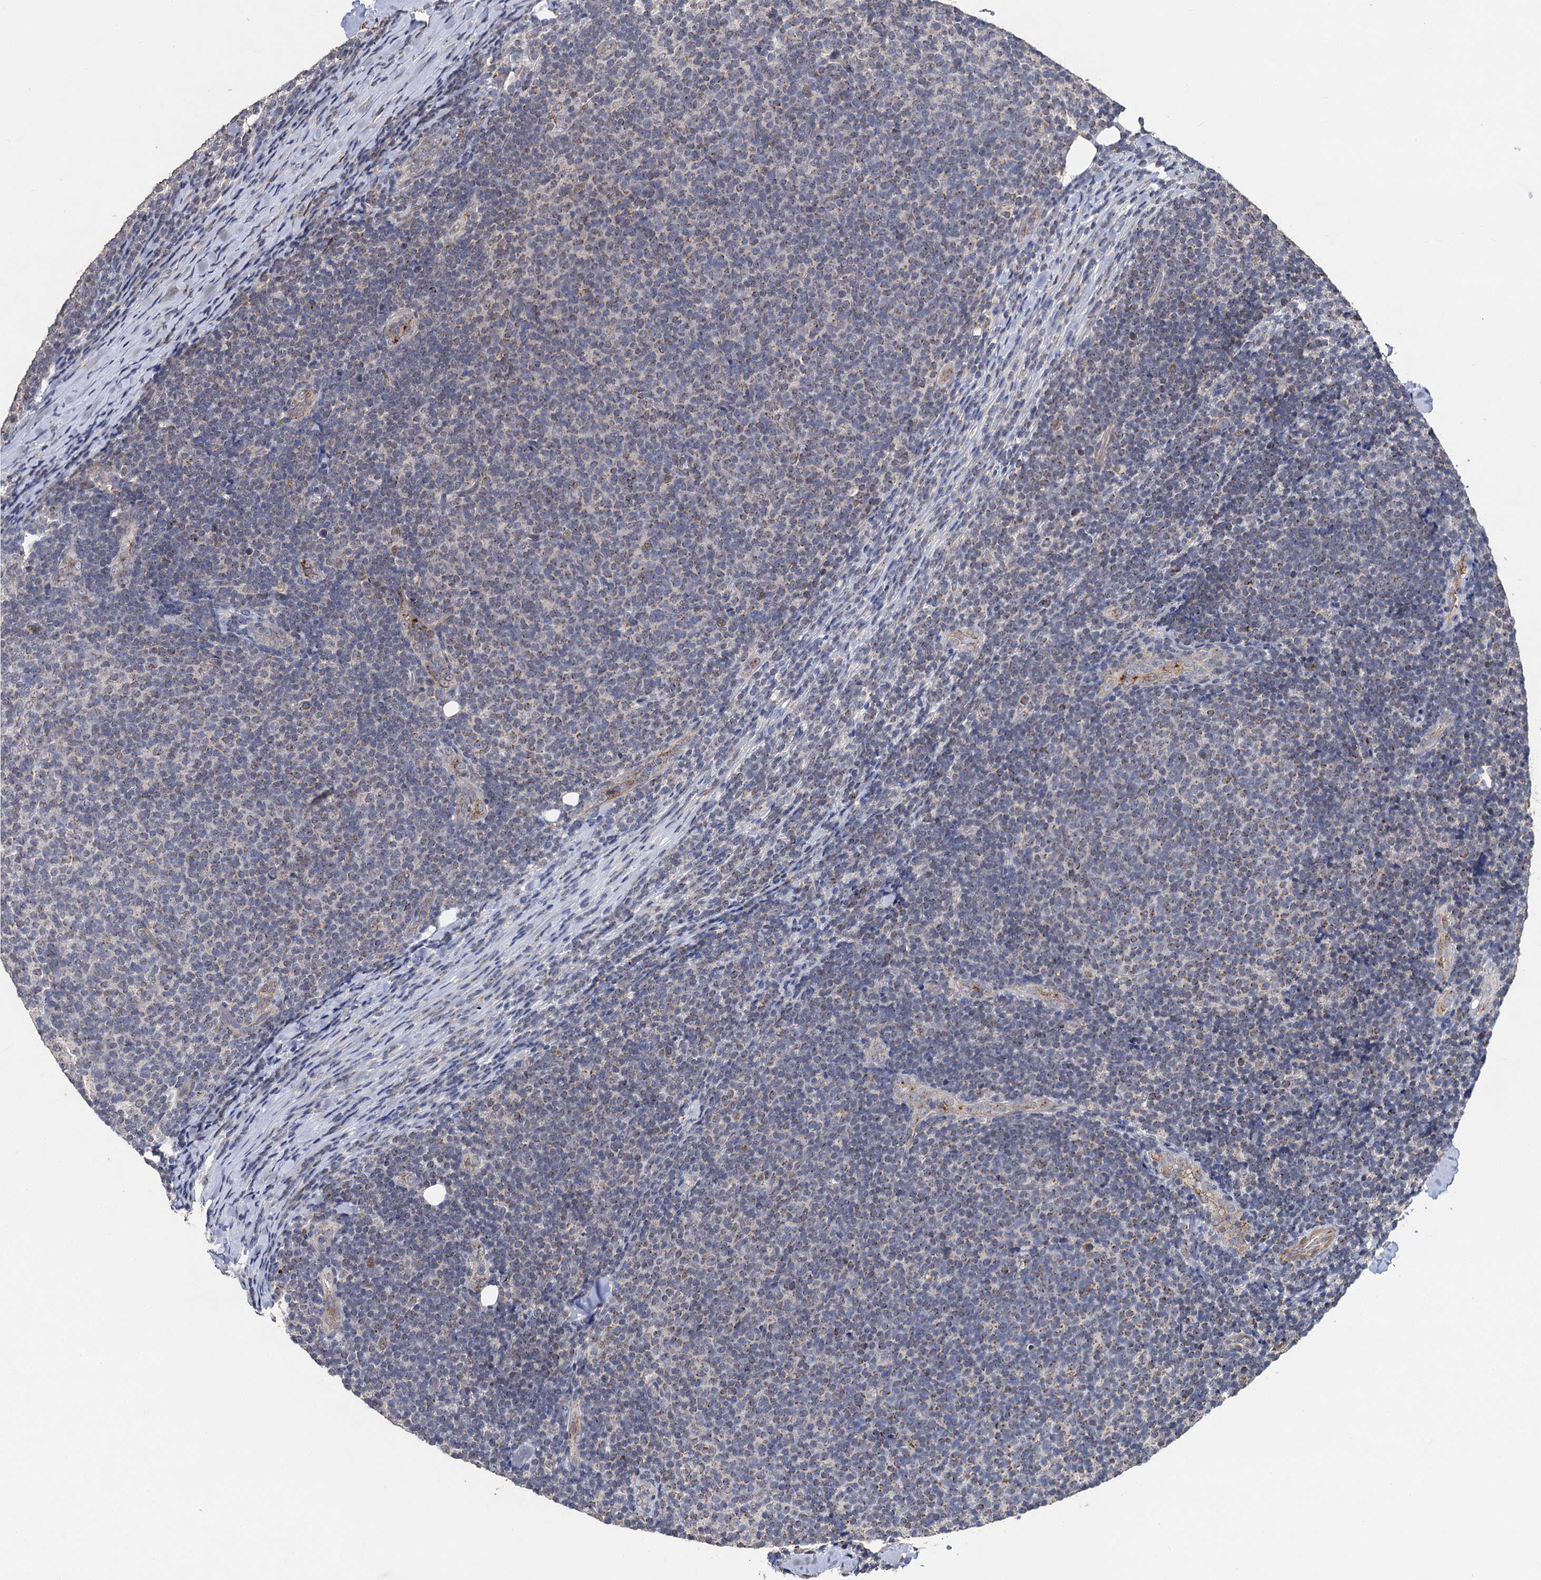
{"staining": {"intensity": "weak", "quantity": "25%-75%", "location": "cytoplasmic/membranous"}, "tissue": "lymphoma", "cell_type": "Tumor cells", "image_type": "cancer", "snomed": [{"axis": "morphology", "description": "Malignant lymphoma, non-Hodgkin's type, Low grade"}, {"axis": "topography", "description": "Lymph node"}], "caption": "Immunohistochemistry of lymphoma reveals low levels of weak cytoplasmic/membranous expression in about 25%-75% of tumor cells. The staining was performed using DAB (3,3'-diaminobenzidine), with brown indicating positive protein expression. Nuclei are stained blue with hematoxylin.", "gene": "PPTC7", "patient": {"sex": "male", "age": 66}}